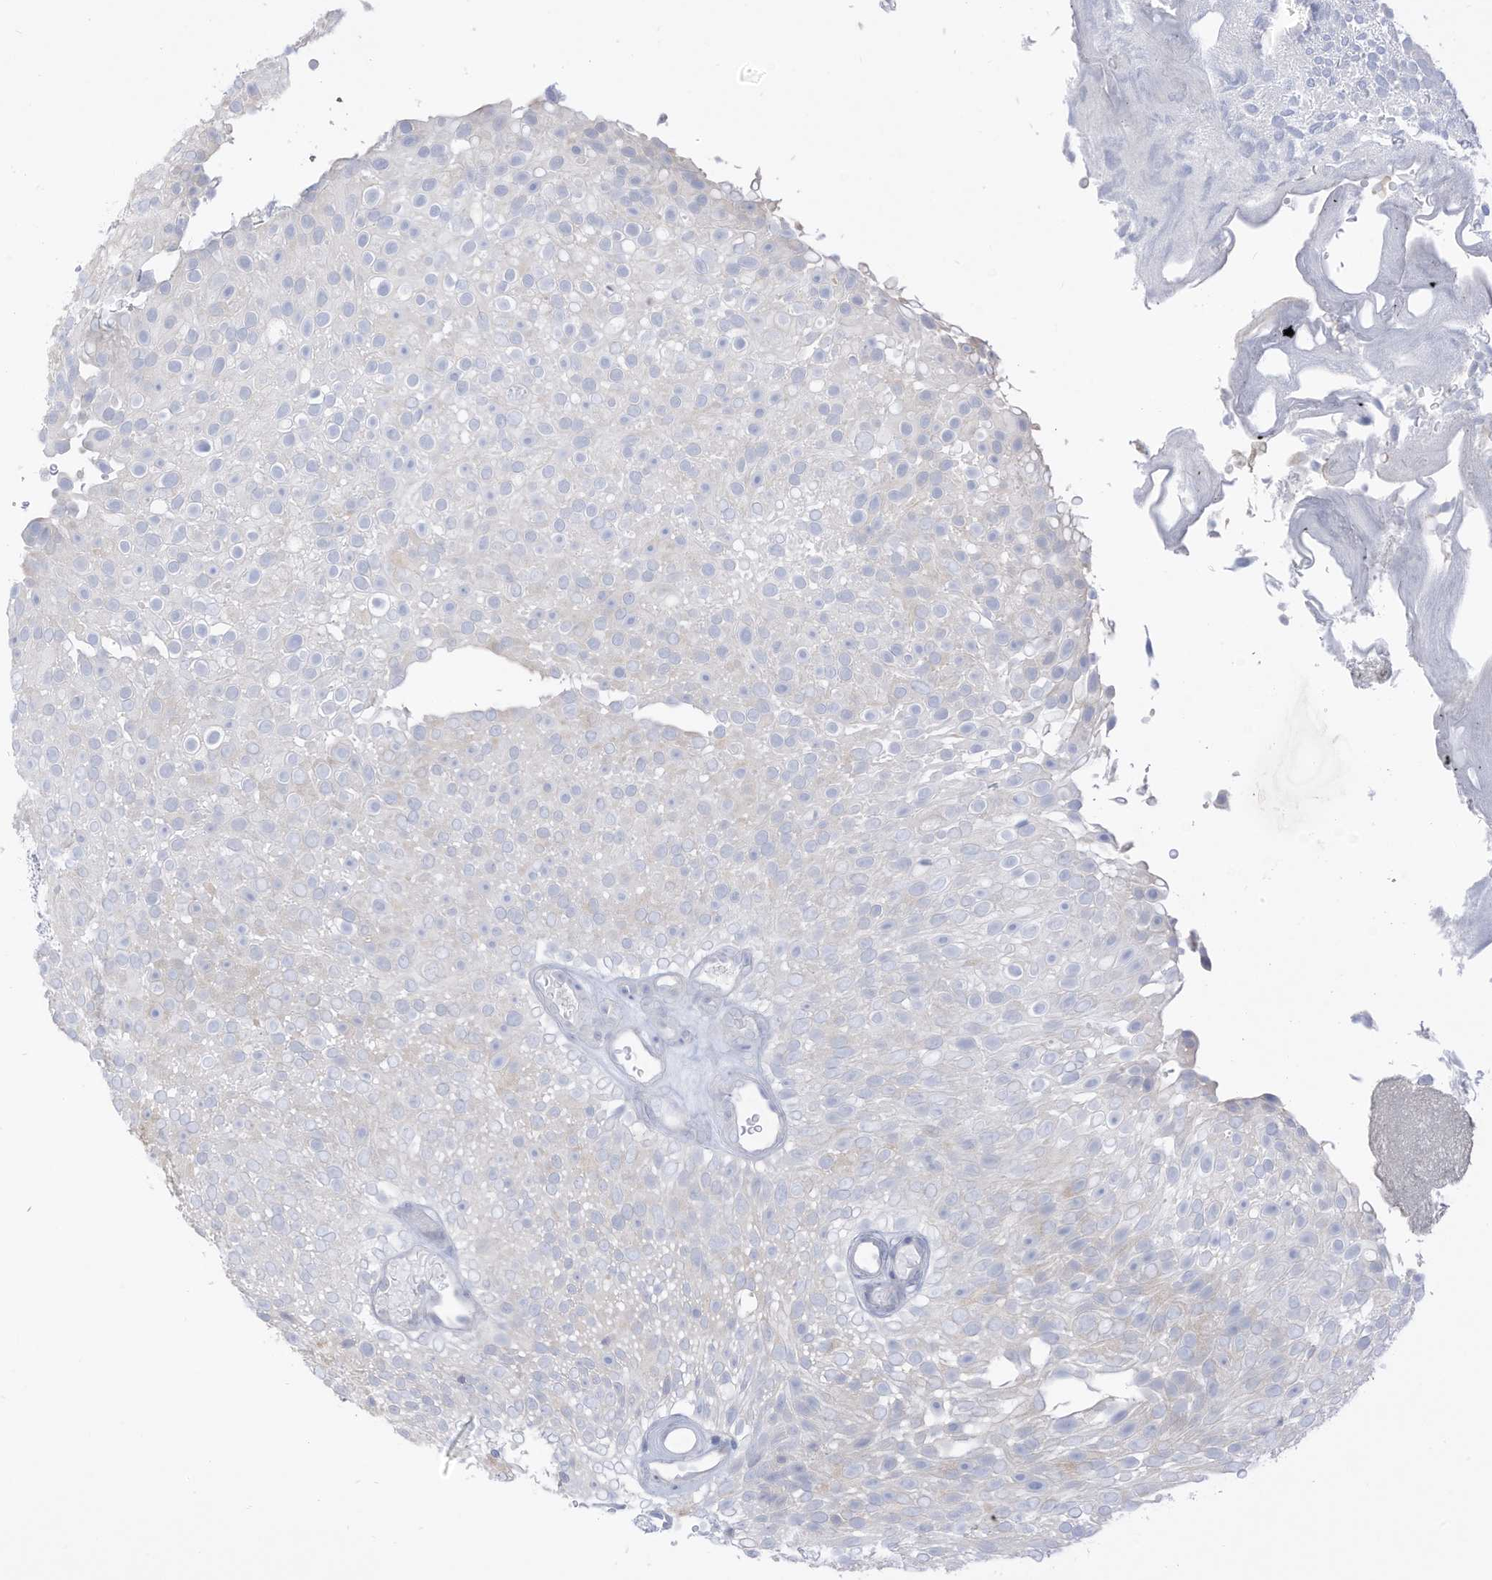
{"staining": {"intensity": "negative", "quantity": "none", "location": "none"}, "tissue": "urothelial cancer", "cell_type": "Tumor cells", "image_type": "cancer", "snomed": [{"axis": "morphology", "description": "Urothelial carcinoma, Low grade"}, {"axis": "topography", "description": "Urinary bladder"}], "caption": "Urothelial cancer was stained to show a protein in brown. There is no significant positivity in tumor cells.", "gene": "OGT", "patient": {"sex": "male", "age": 78}}